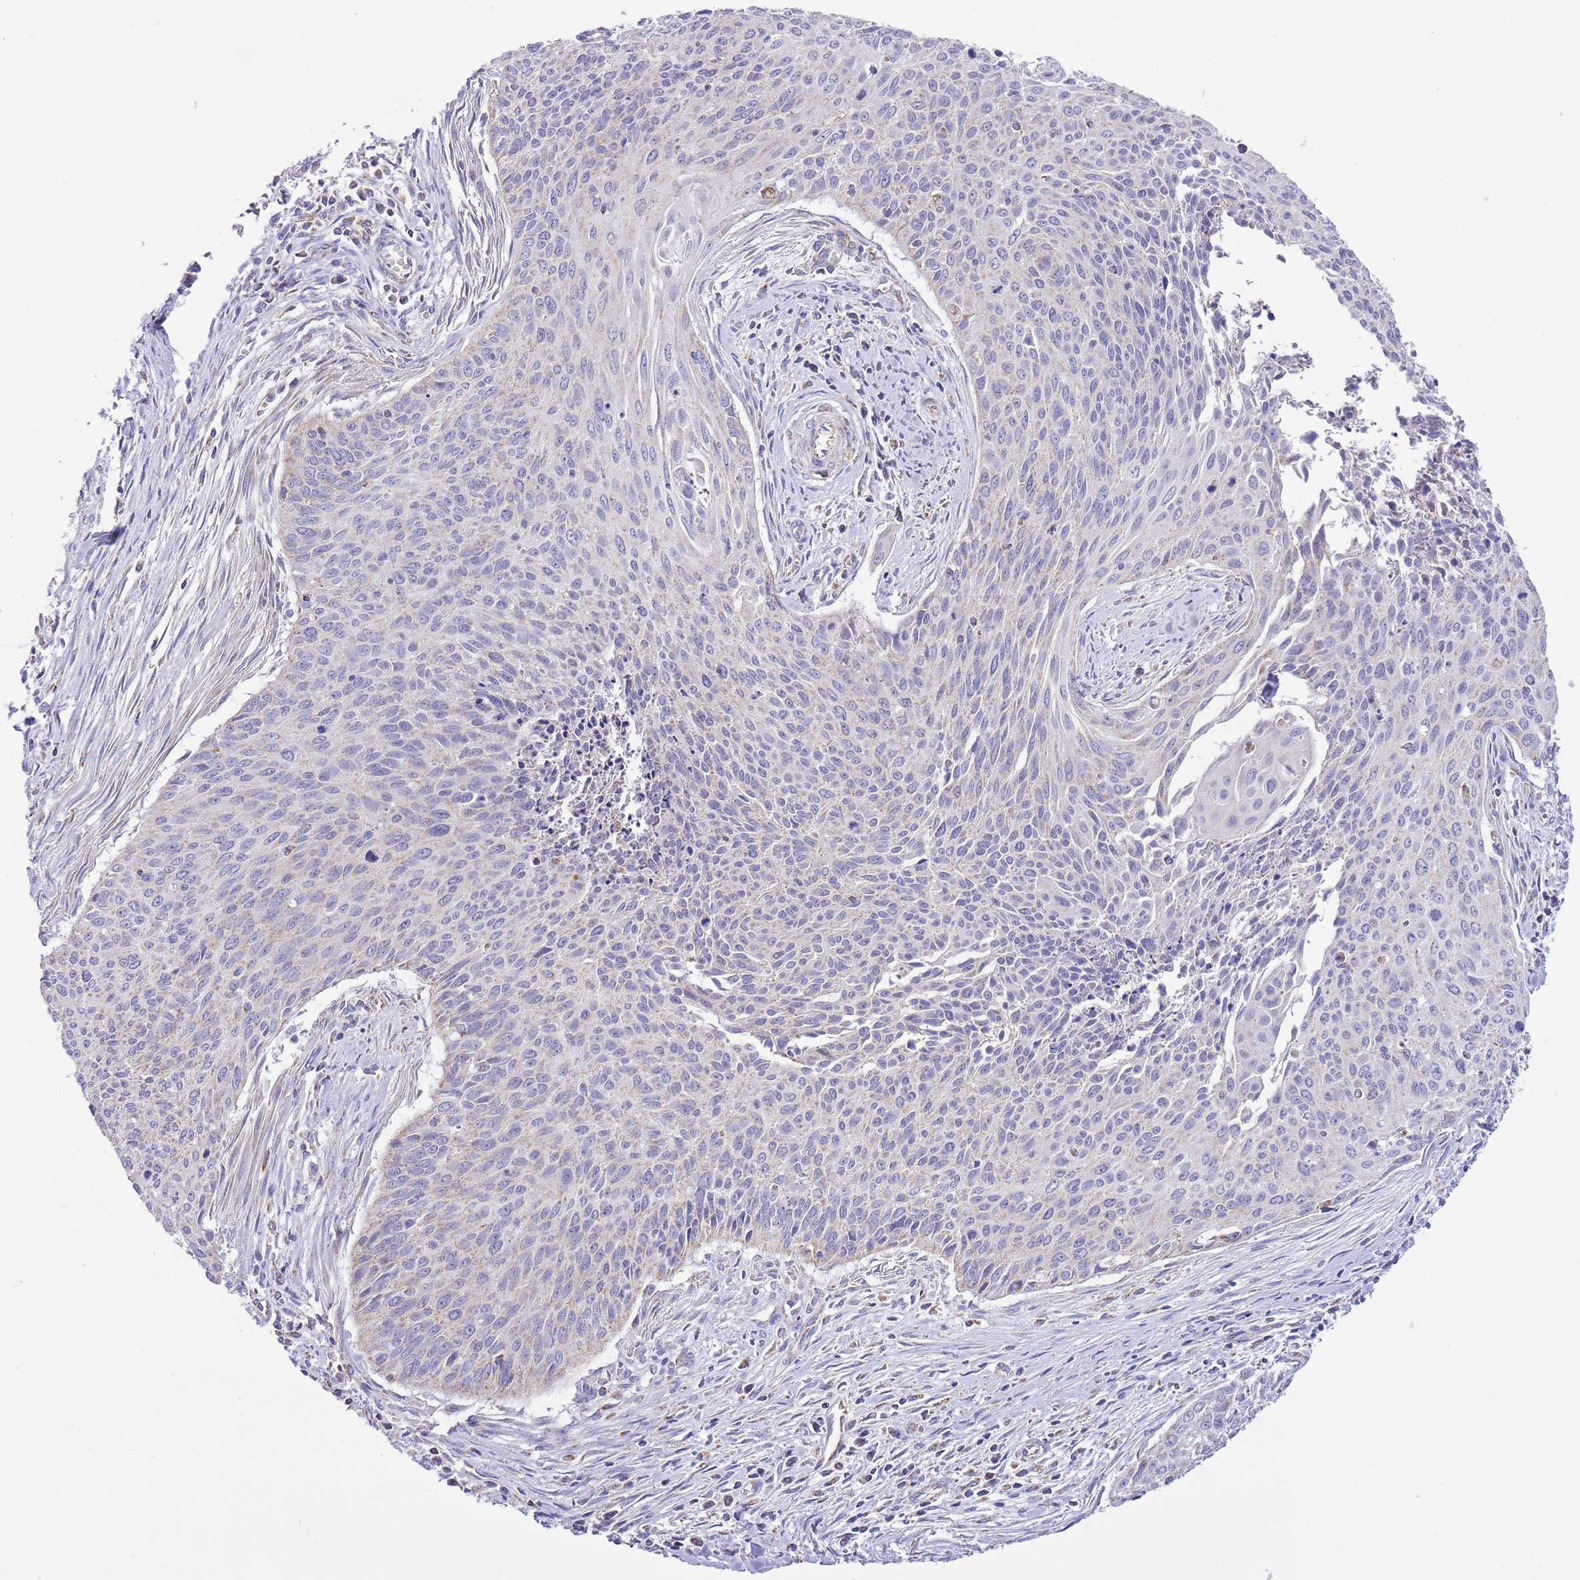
{"staining": {"intensity": "negative", "quantity": "none", "location": "none"}, "tissue": "cervical cancer", "cell_type": "Tumor cells", "image_type": "cancer", "snomed": [{"axis": "morphology", "description": "Squamous cell carcinoma, NOS"}, {"axis": "topography", "description": "Cervix"}], "caption": "Human cervical squamous cell carcinoma stained for a protein using IHC shows no positivity in tumor cells.", "gene": "TEKTIP1", "patient": {"sex": "female", "age": 55}}